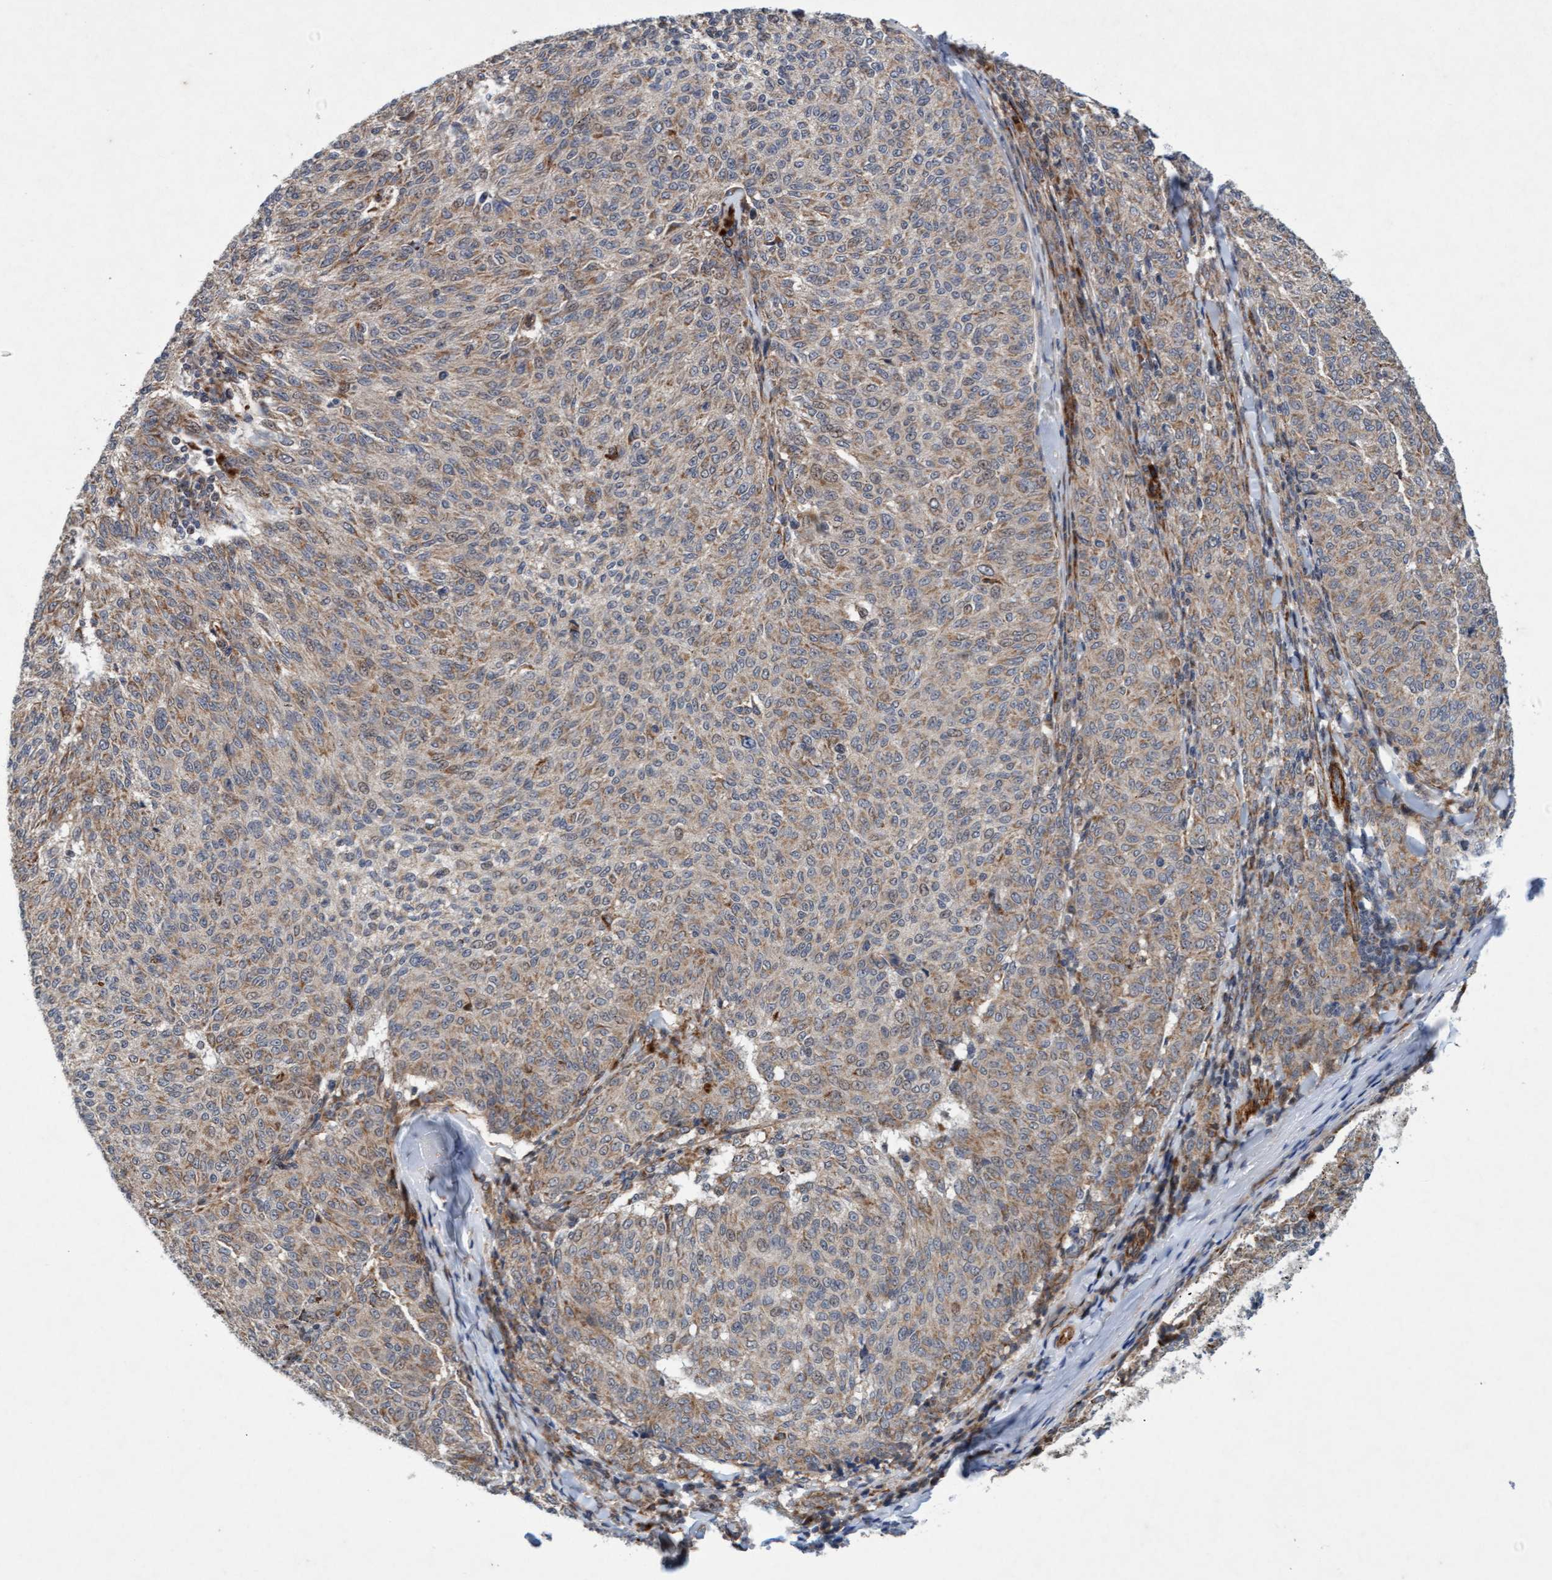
{"staining": {"intensity": "weak", "quantity": ">75%", "location": "cytoplasmic/membranous"}, "tissue": "melanoma", "cell_type": "Tumor cells", "image_type": "cancer", "snomed": [{"axis": "morphology", "description": "Malignant melanoma, NOS"}, {"axis": "topography", "description": "Skin"}], "caption": "DAB immunohistochemical staining of malignant melanoma demonstrates weak cytoplasmic/membranous protein staining in approximately >75% of tumor cells.", "gene": "TMEM70", "patient": {"sex": "female", "age": 72}}